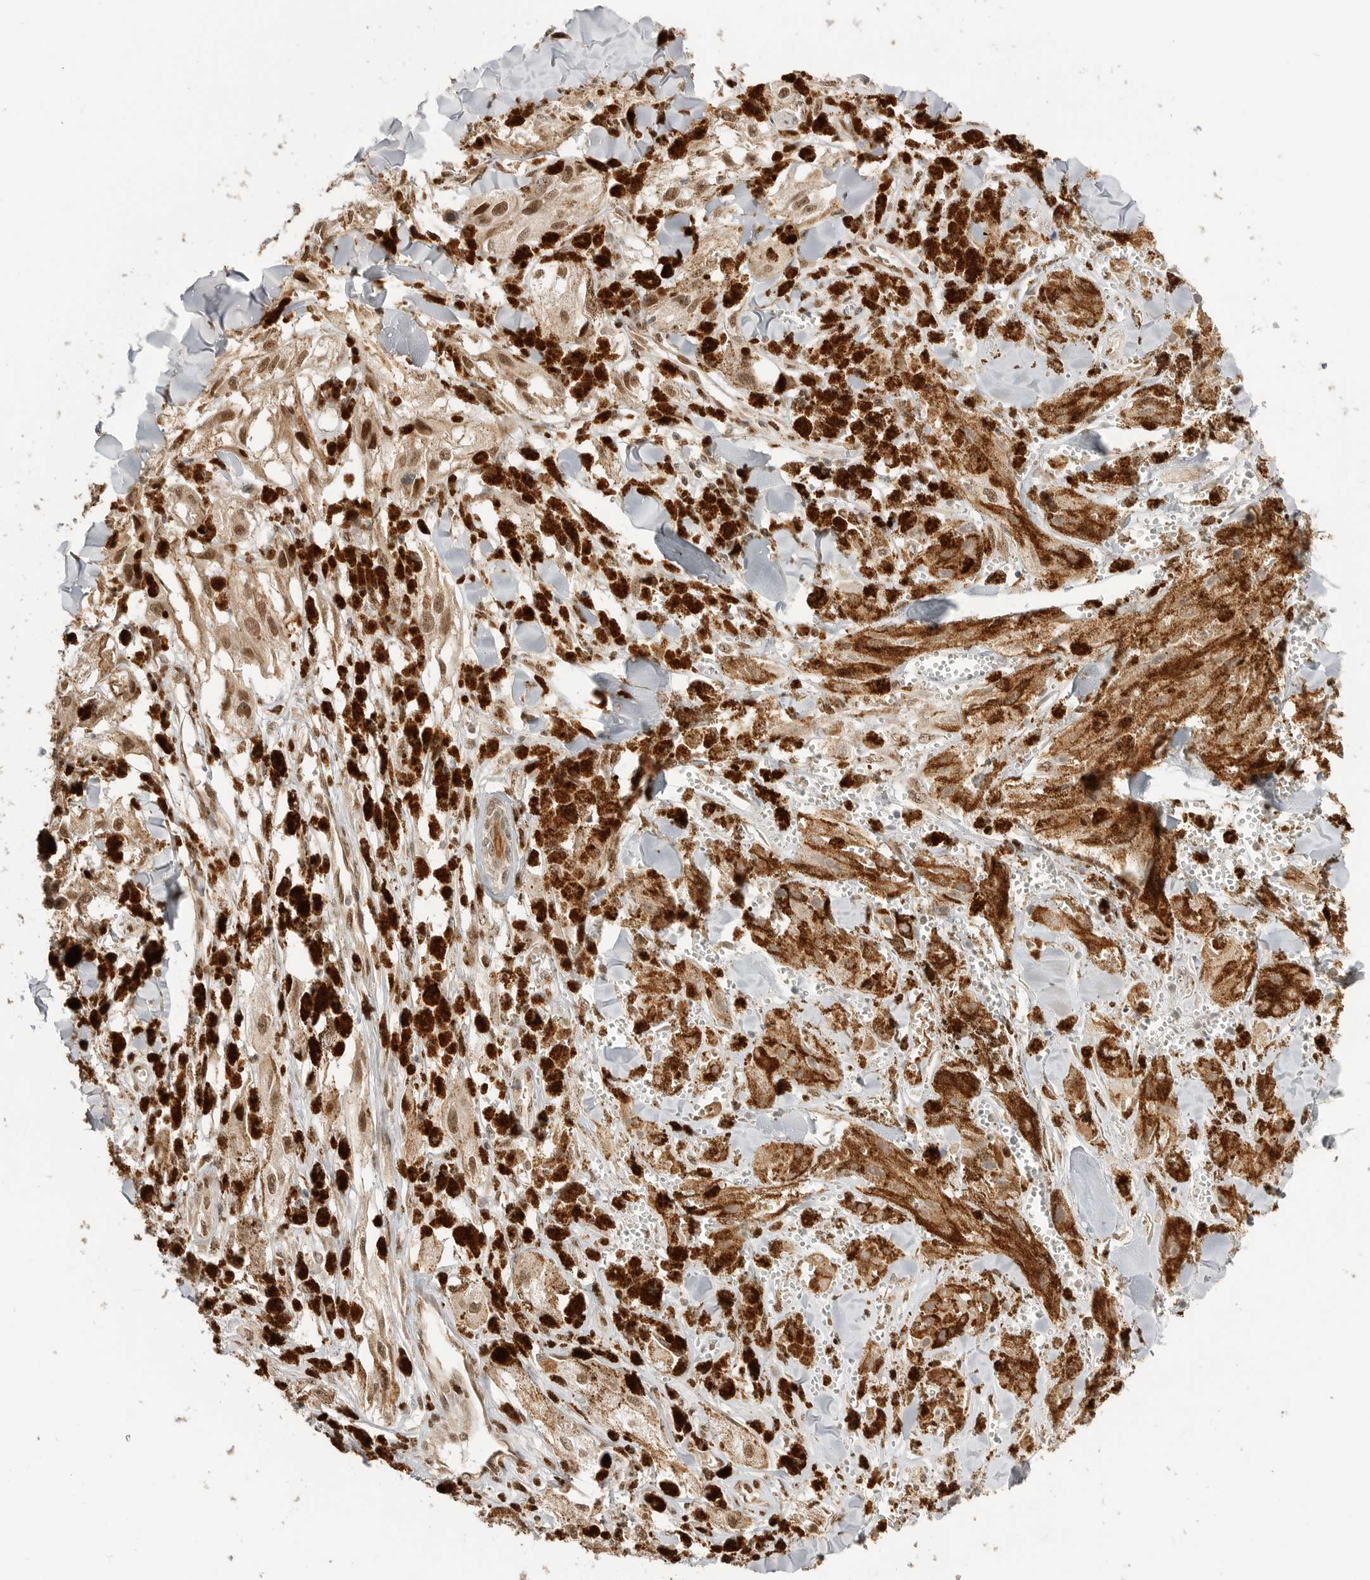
{"staining": {"intensity": "weak", "quantity": ">75%", "location": "cytoplasmic/membranous,nuclear"}, "tissue": "melanoma", "cell_type": "Tumor cells", "image_type": "cancer", "snomed": [{"axis": "morphology", "description": "Malignant melanoma, NOS"}, {"axis": "topography", "description": "Skin"}], "caption": "A histopathology image of human melanoma stained for a protein shows weak cytoplasmic/membranous and nuclear brown staining in tumor cells. (Brightfield microscopy of DAB IHC at high magnification).", "gene": "ALKAL1", "patient": {"sex": "male", "age": 88}}